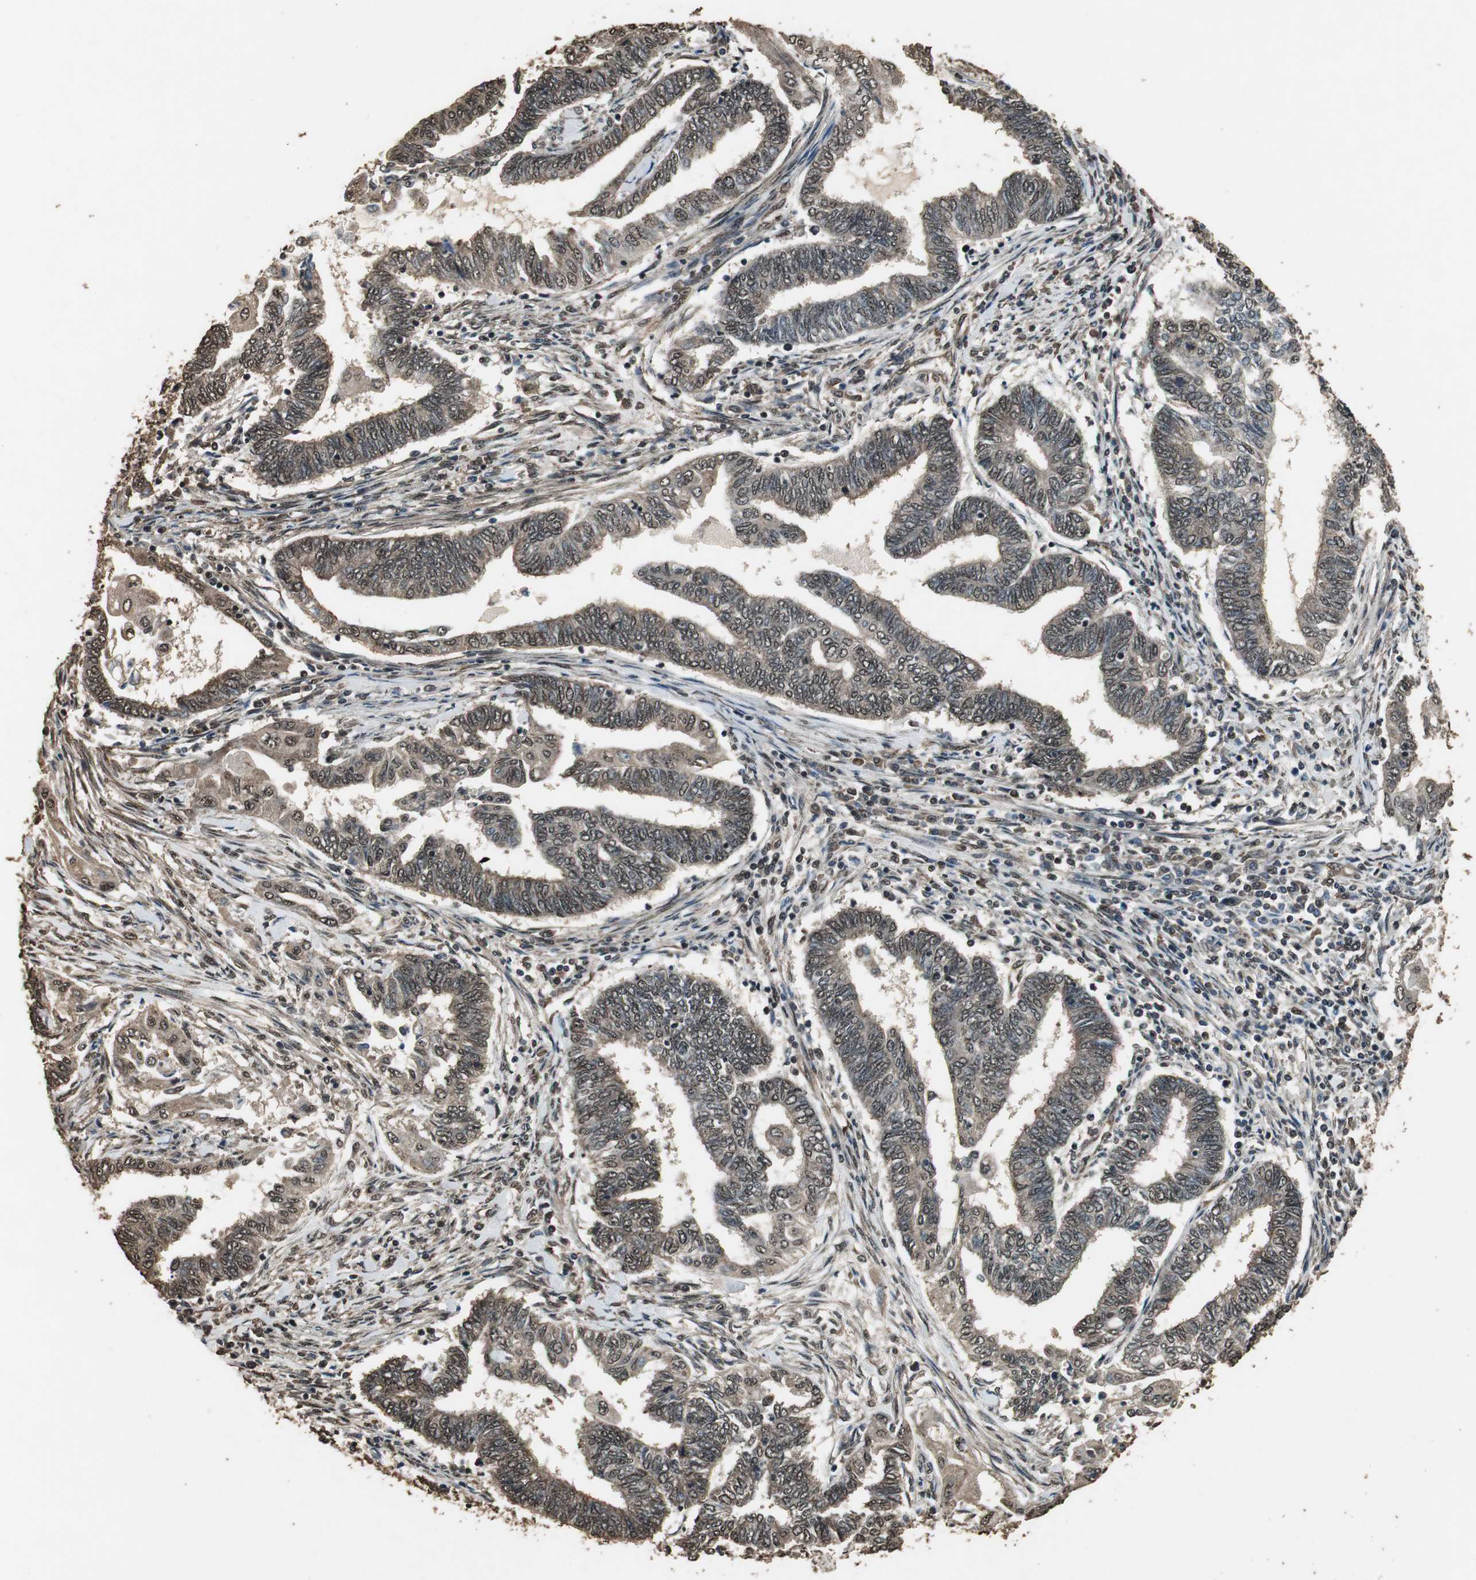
{"staining": {"intensity": "moderate", "quantity": "25%-75%", "location": "cytoplasmic/membranous,nuclear"}, "tissue": "endometrial cancer", "cell_type": "Tumor cells", "image_type": "cancer", "snomed": [{"axis": "morphology", "description": "Adenocarcinoma, NOS"}, {"axis": "topography", "description": "Uterus"}, {"axis": "topography", "description": "Endometrium"}], "caption": "Immunohistochemistry staining of endometrial cancer, which shows medium levels of moderate cytoplasmic/membranous and nuclear expression in about 25%-75% of tumor cells indicating moderate cytoplasmic/membranous and nuclear protein expression. The staining was performed using DAB (3,3'-diaminobenzidine) (brown) for protein detection and nuclei were counterstained in hematoxylin (blue).", "gene": "PPP1R13B", "patient": {"sex": "female", "age": 70}}